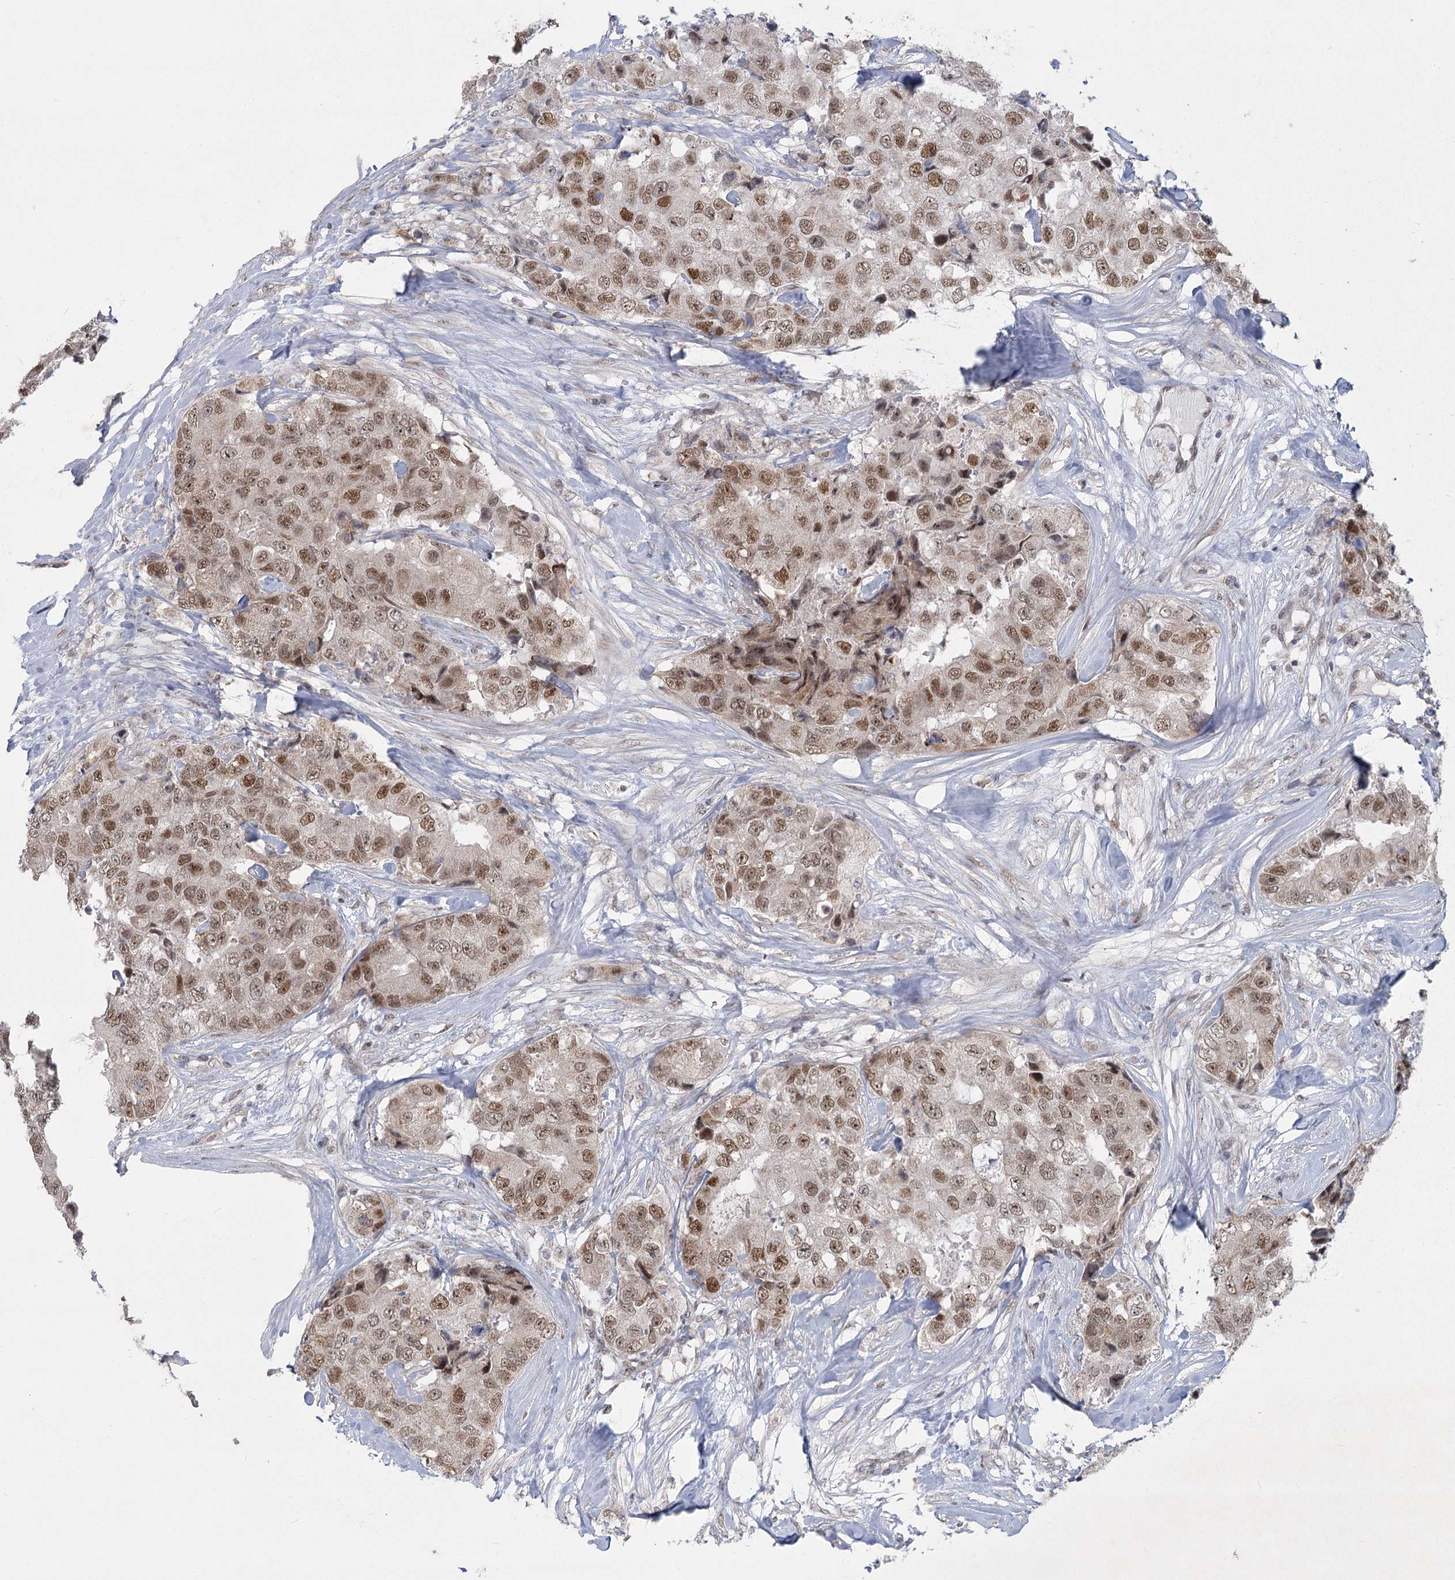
{"staining": {"intensity": "moderate", "quantity": ">75%", "location": "nuclear"}, "tissue": "breast cancer", "cell_type": "Tumor cells", "image_type": "cancer", "snomed": [{"axis": "morphology", "description": "Duct carcinoma"}, {"axis": "topography", "description": "Breast"}], "caption": "There is medium levels of moderate nuclear positivity in tumor cells of breast intraductal carcinoma, as demonstrated by immunohistochemical staining (brown color).", "gene": "CIB4", "patient": {"sex": "female", "age": 62}}